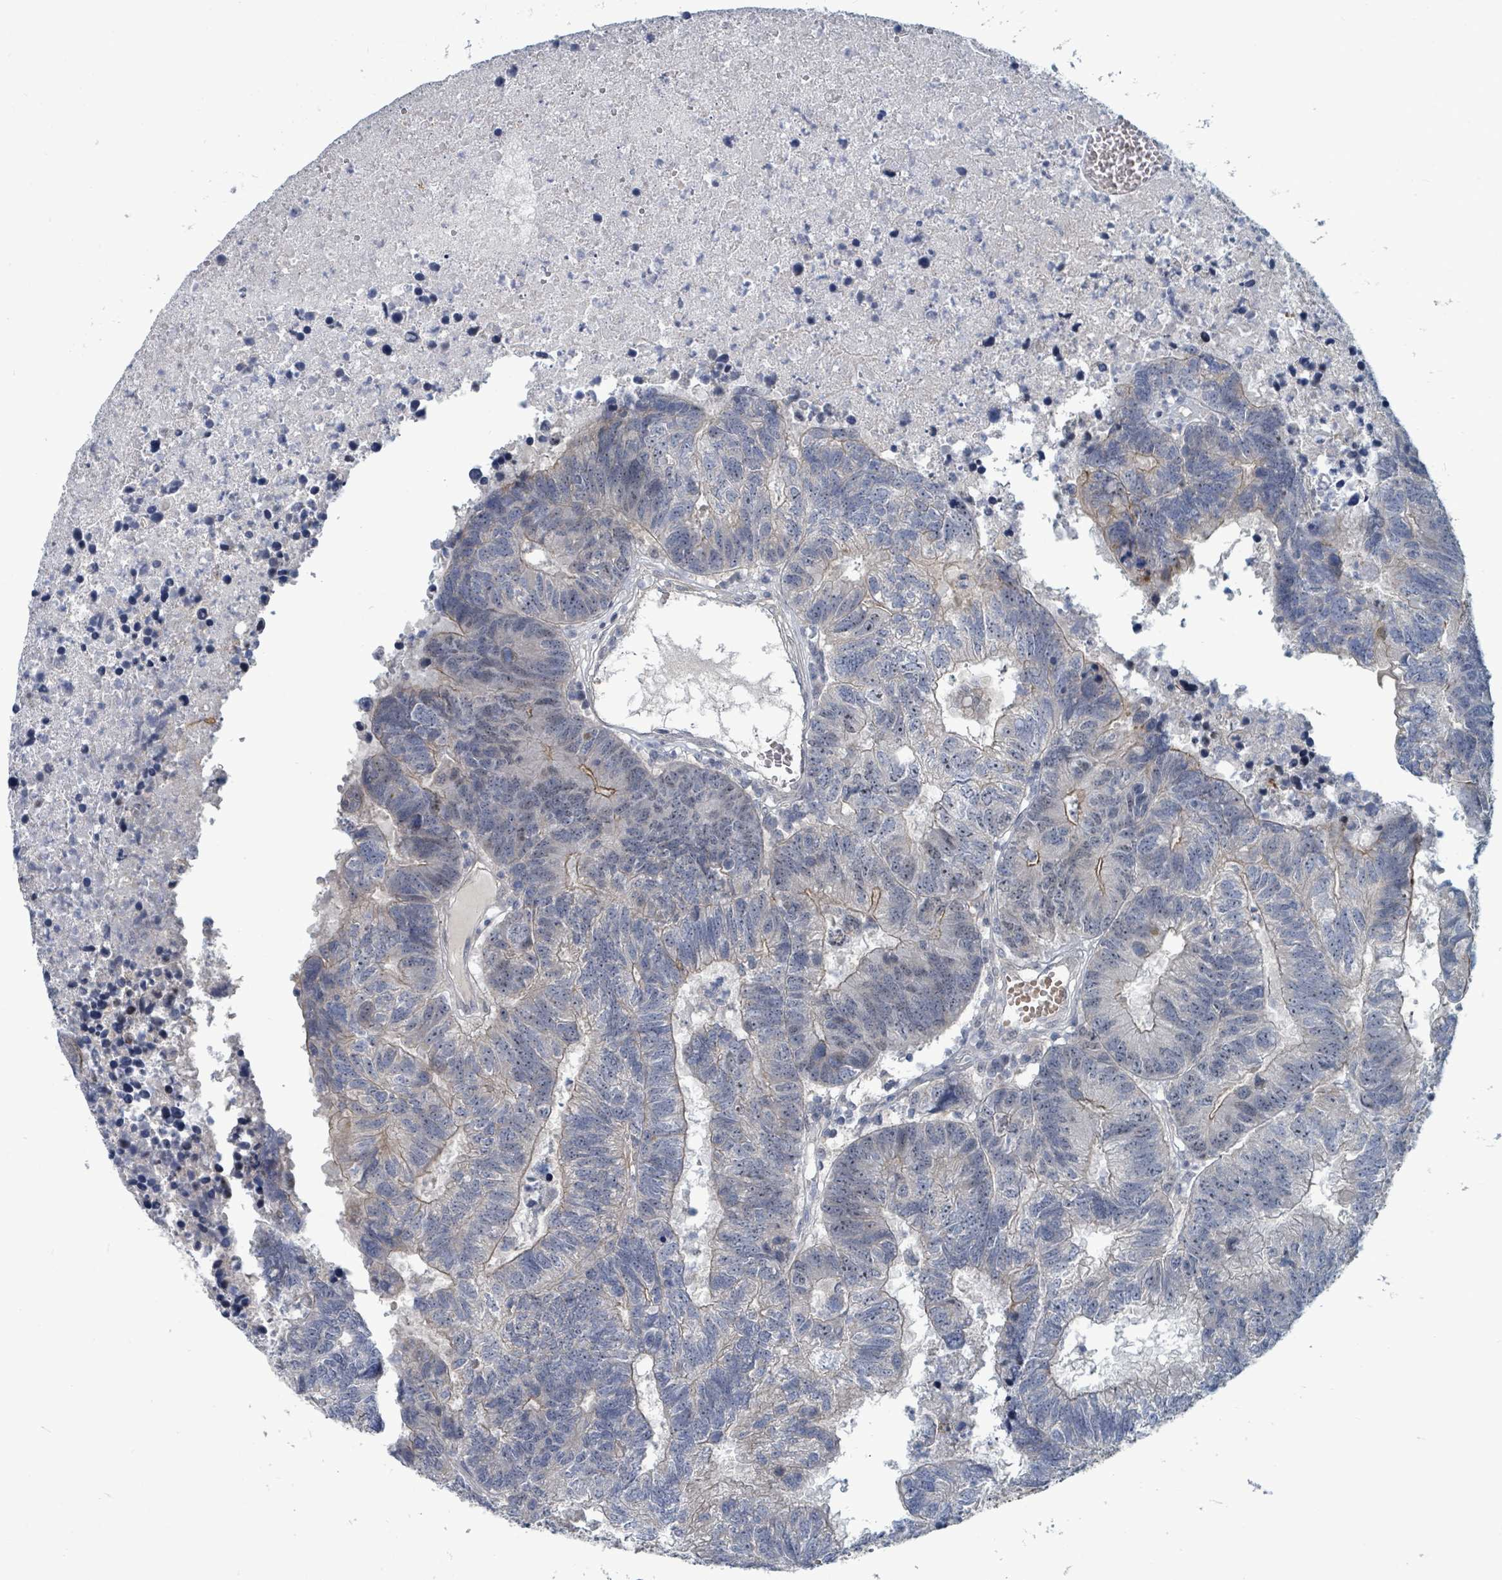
{"staining": {"intensity": "weak", "quantity": "<25%", "location": "cytoplasmic/membranous"}, "tissue": "colorectal cancer", "cell_type": "Tumor cells", "image_type": "cancer", "snomed": [{"axis": "morphology", "description": "Adenocarcinoma, NOS"}, {"axis": "topography", "description": "Colon"}], "caption": "Tumor cells show no significant protein positivity in colorectal cancer (adenocarcinoma).", "gene": "TRDMT1", "patient": {"sex": "female", "age": 48}}